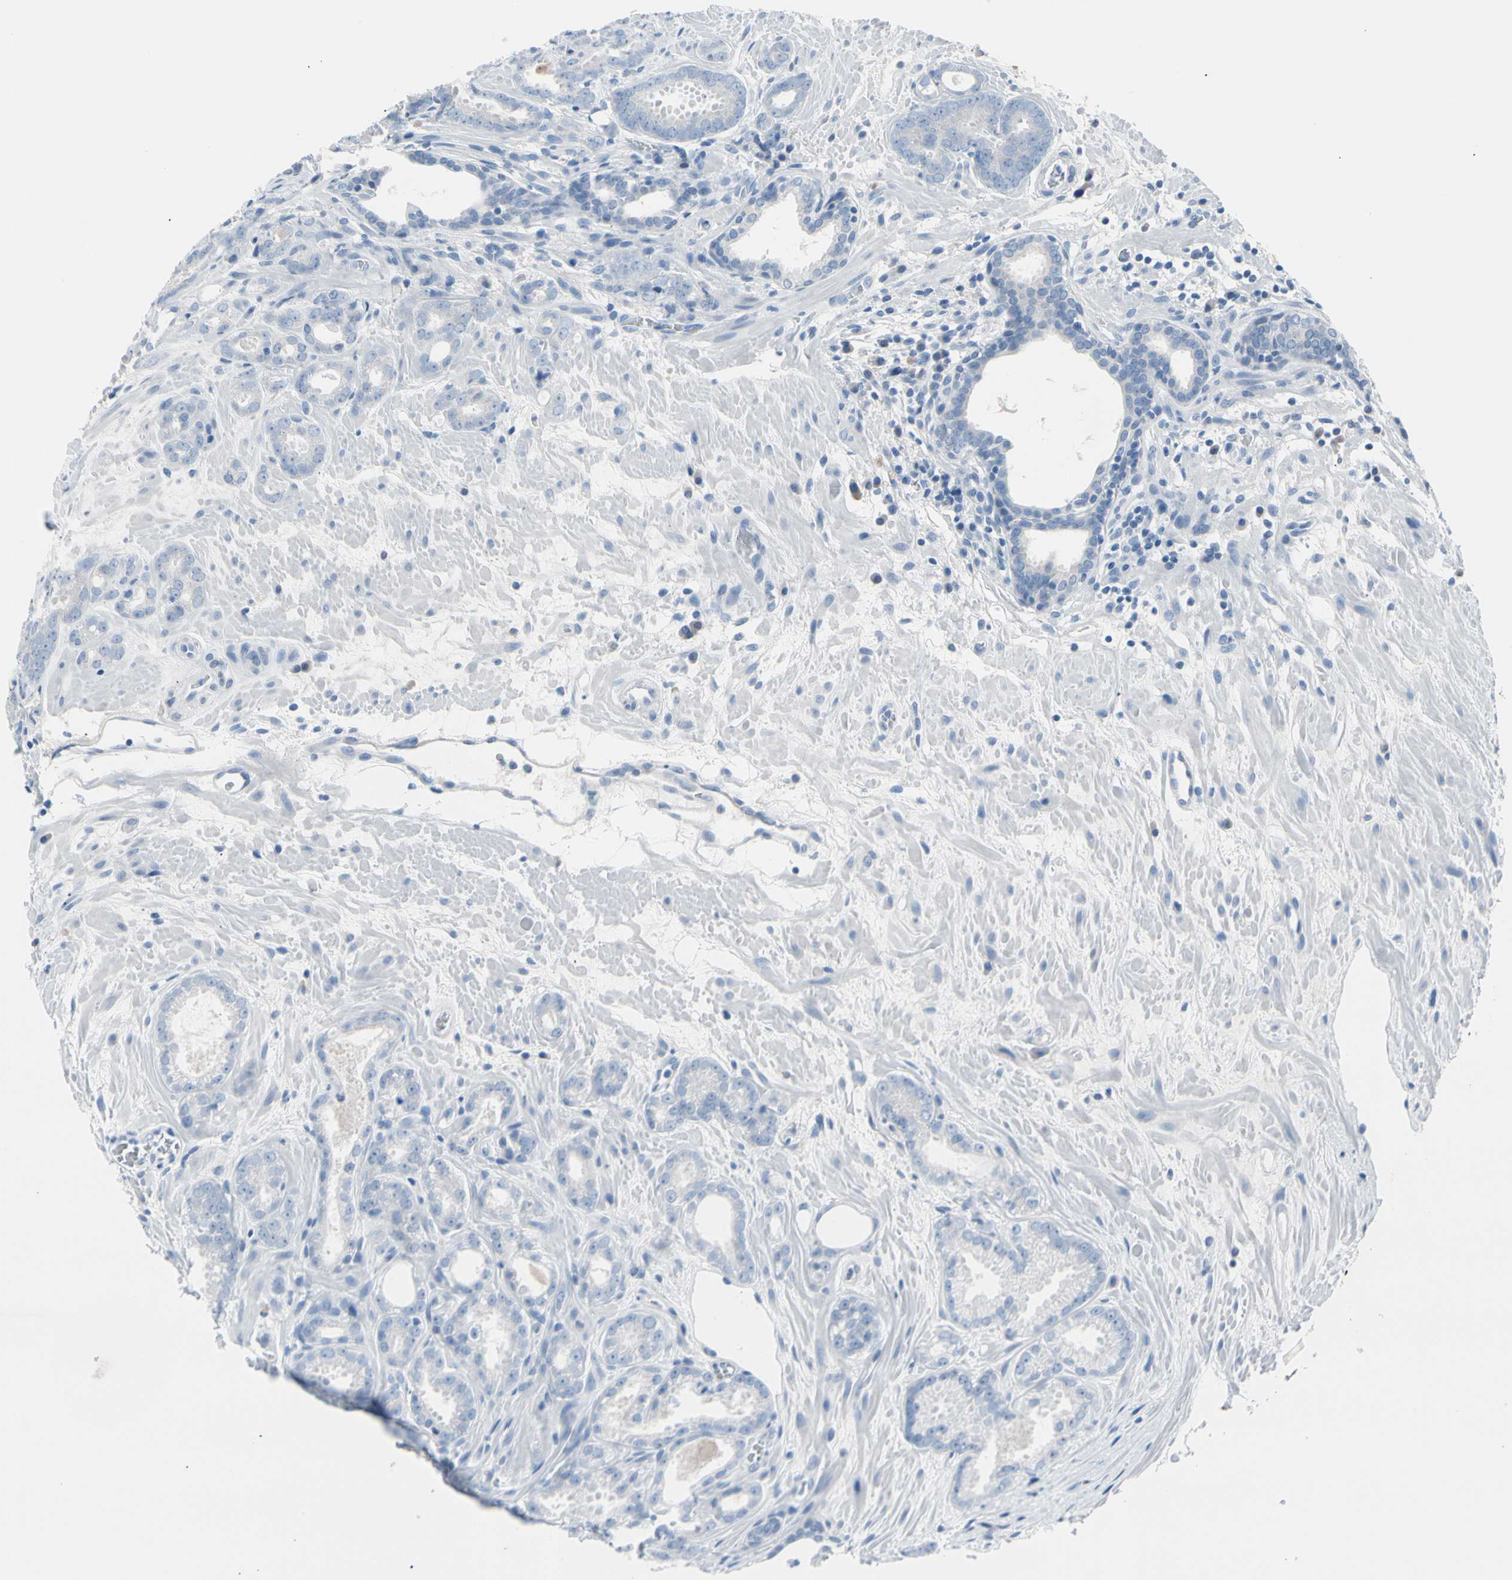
{"staining": {"intensity": "negative", "quantity": "none", "location": "none"}, "tissue": "prostate cancer", "cell_type": "Tumor cells", "image_type": "cancer", "snomed": [{"axis": "morphology", "description": "Adenocarcinoma, Low grade"}, {"axis": "topography", "description": "Prostate"}], "caption": "High magnification brightfield microscopy of prostate cancer (adenocarcinoma (low-grade)) stained with DAB (brown) and counterstained with hematoxylin (blue): tumor cells show no significant expression.", "gene": "TPO", "patient": {"sex": "male", "age": 57}}